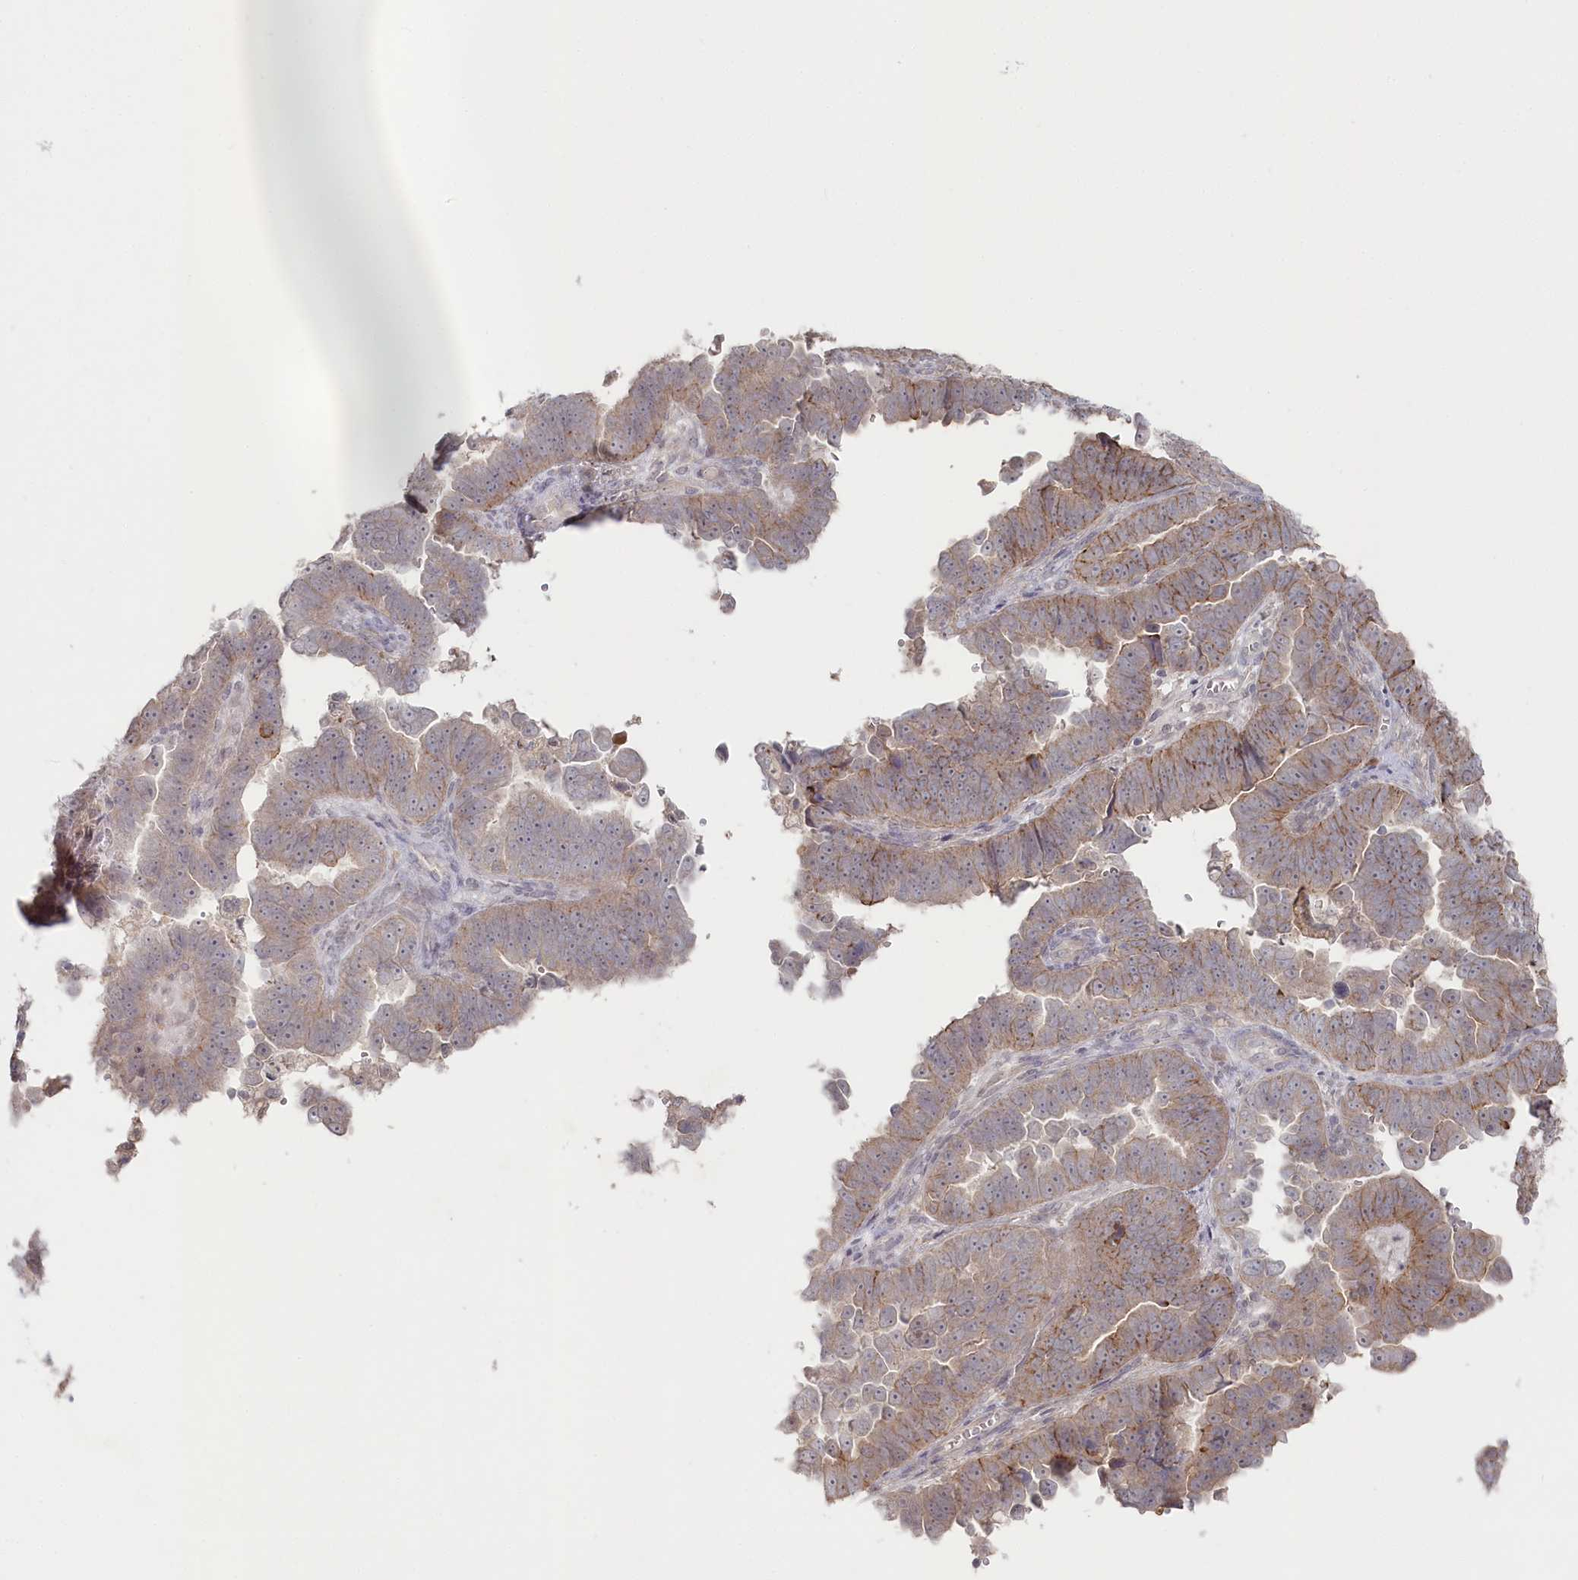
{"staining": {"intensity": "weak", "quantity": "25%-75%", "location": "cytoplasmic/membranous"}, "tissue": "endometrial cancer", "cell_type": "Tumor cells", "image_type": "cancer", "snomed": [{"axis": "morphology", "description": "Adenocarcinoma, NOS"}, {"axis": "topography", "description": "Endometrium"}], "caption": "IHC staining of endometrial cancer, which reveals low levels of weak cytoplasmic/membranous staining in approximately 25%-75% of tumor cells indicating weak cytoplasmic/membranous protein expression. The staining was performed using DAB (brown) for protein detection and nuclei were counterstained in hematoxylin (blue).", "gene": "TGFBRAP1", "patient": {"sex": "female", "age": 75}}